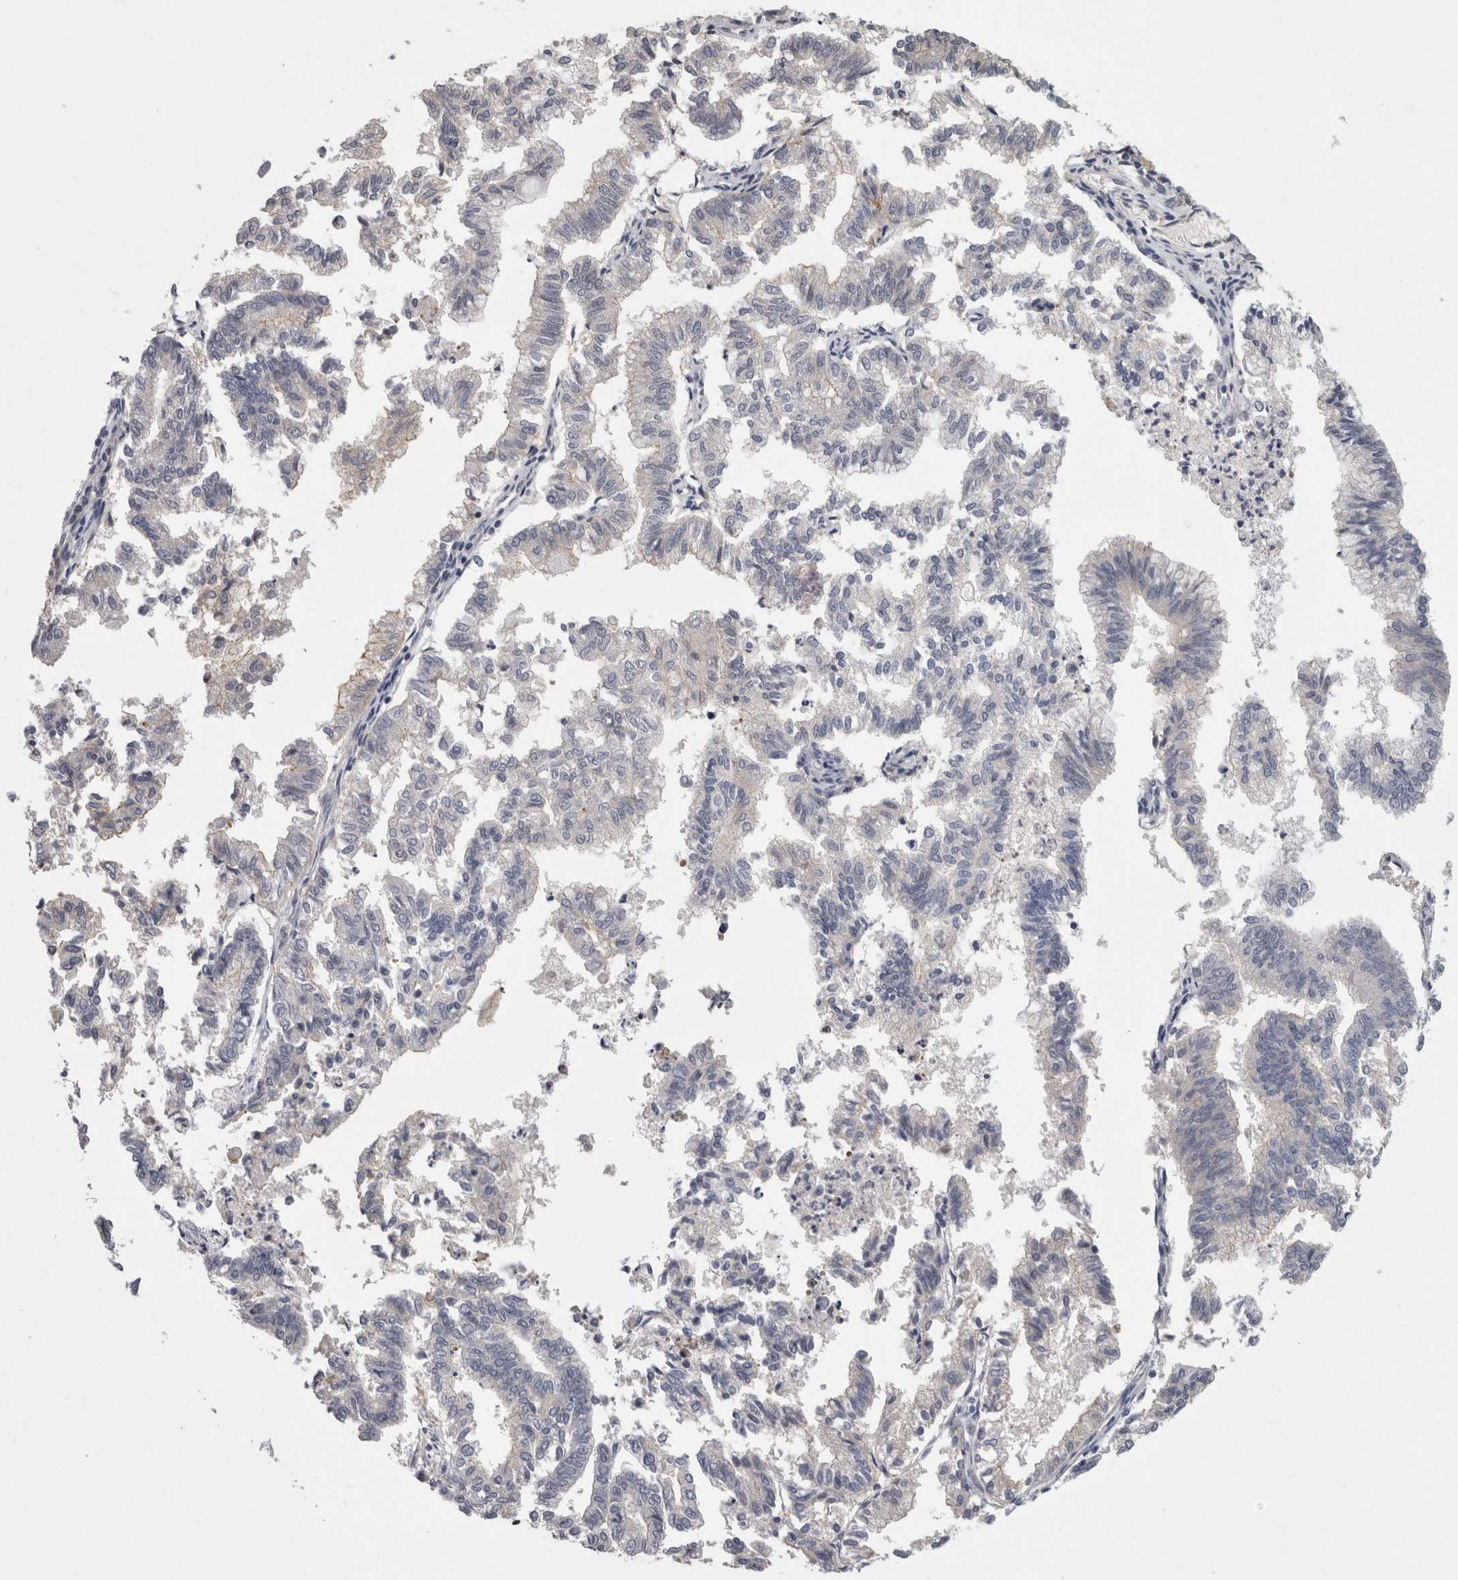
{"staining": {"intensity": "negative", "quantity": "none", "location": "none"}, "tissue": "endometrial cancer", "cell_type": "Tumor cells", "image_type": "cancer", "snomed": [{"axis": "morphology", "description": "Necrosis, NOS"}, {"axis": "morphology", "description": "Adenocarcinoma, NOS"}, {"axis": "topography", "description": "Endometrium"}], "caption": "An image of adenocarcinoma (endometrial) stained for a protein displays no brown staining in tumor cells.", "gene": "PON3", "patient": {"sex": "female", "age": 79}}